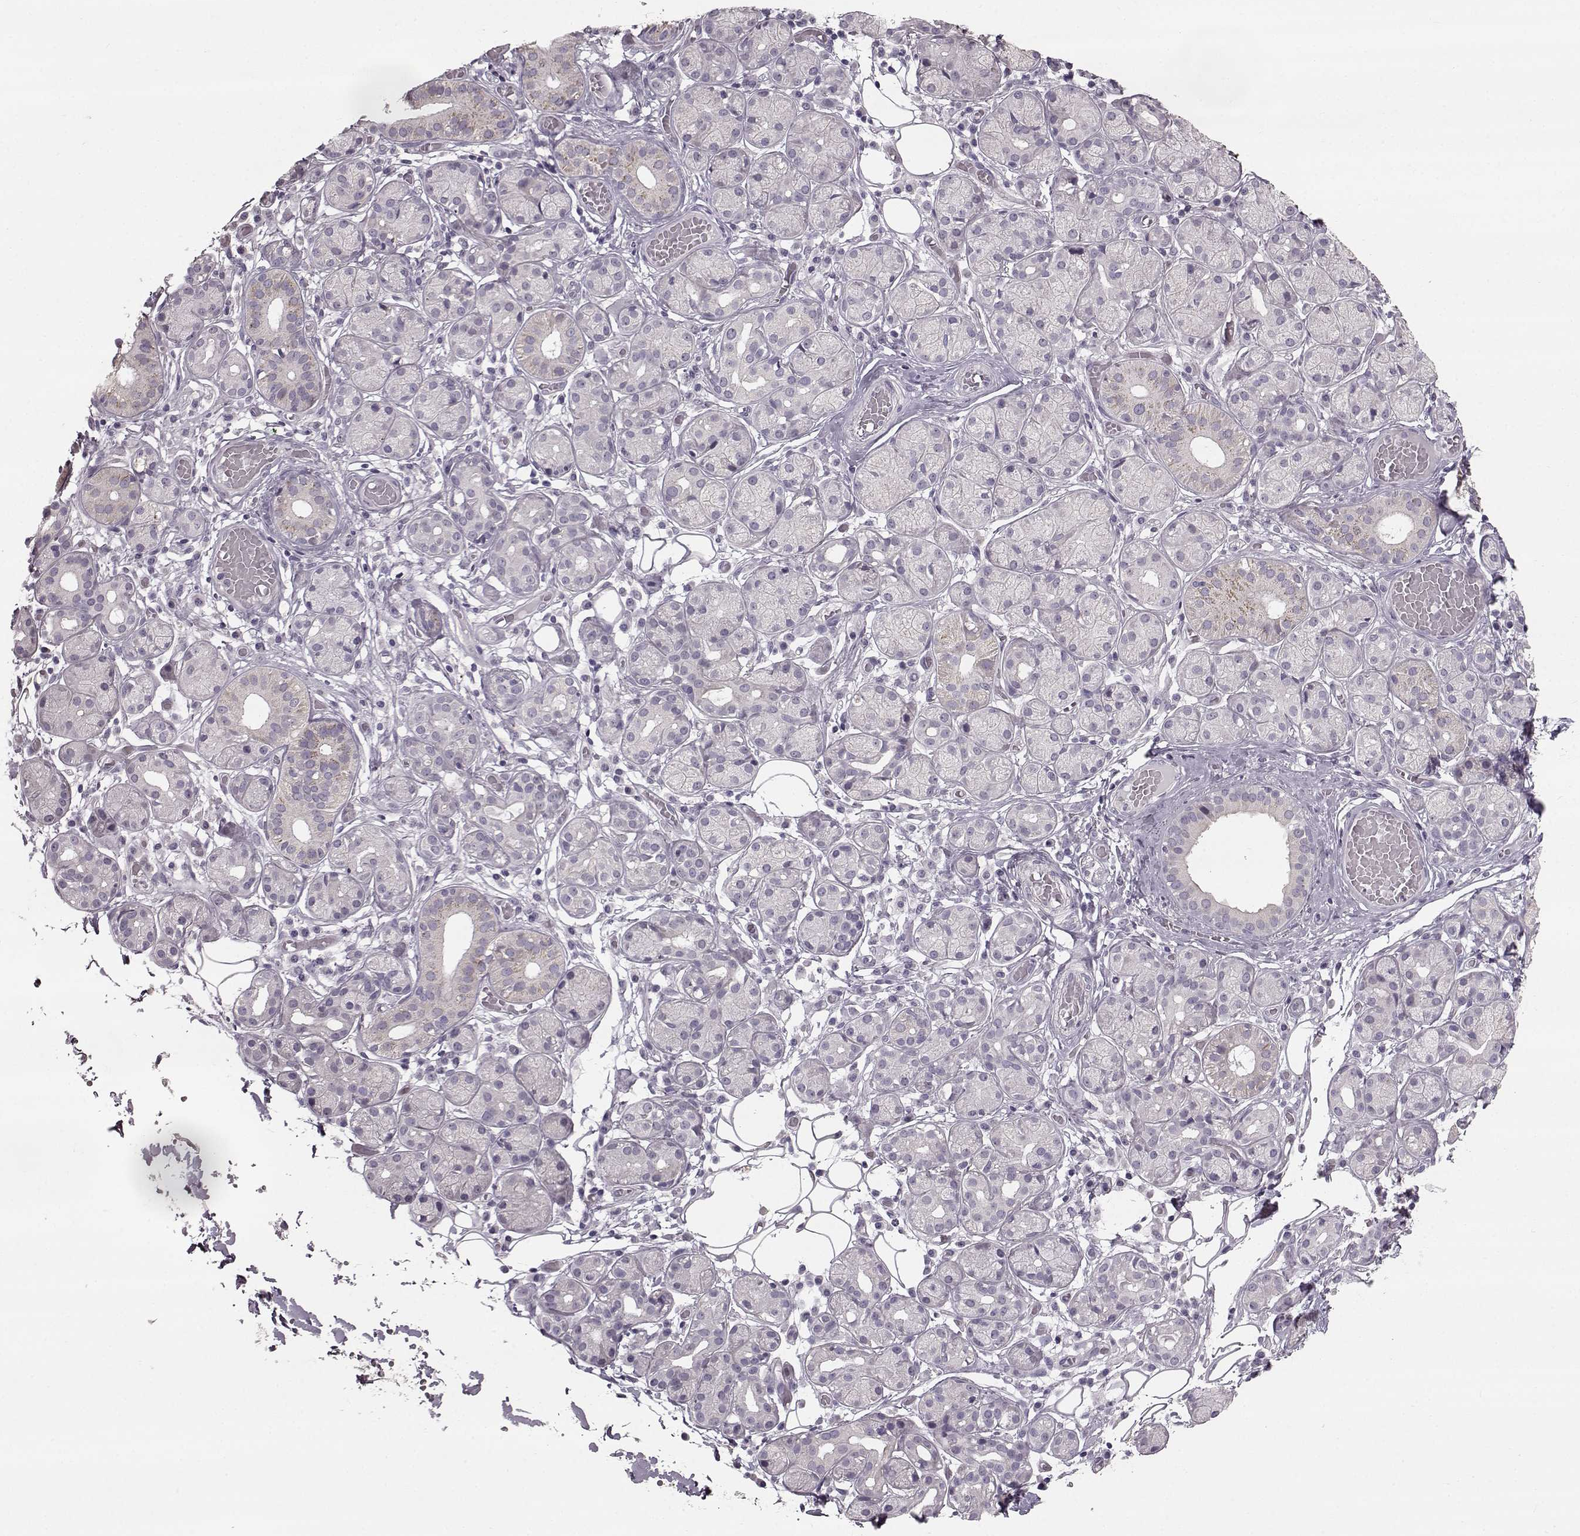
{"staining": {"intensity": "negative", "quantity": "none", "location": "none"}, "tissue": "salivary gland", "cell_type": "Glandular cells", "image_type": "normal", "snomed": [{"axis": "morphology", "description": "Normal tissue, NOS"}, {"axis": "topography", "description": "Salivary gland"}, {"axis": "topography", "description": "Peripheral nerve tissue"}], "caption": "High power microscopy image of an IHC photomicrograph of normal salivary gland, revealing no significant positivity in glandular cells.", "gene": "MAP6D1", "patient": {"sex": "male", "age": 71}}